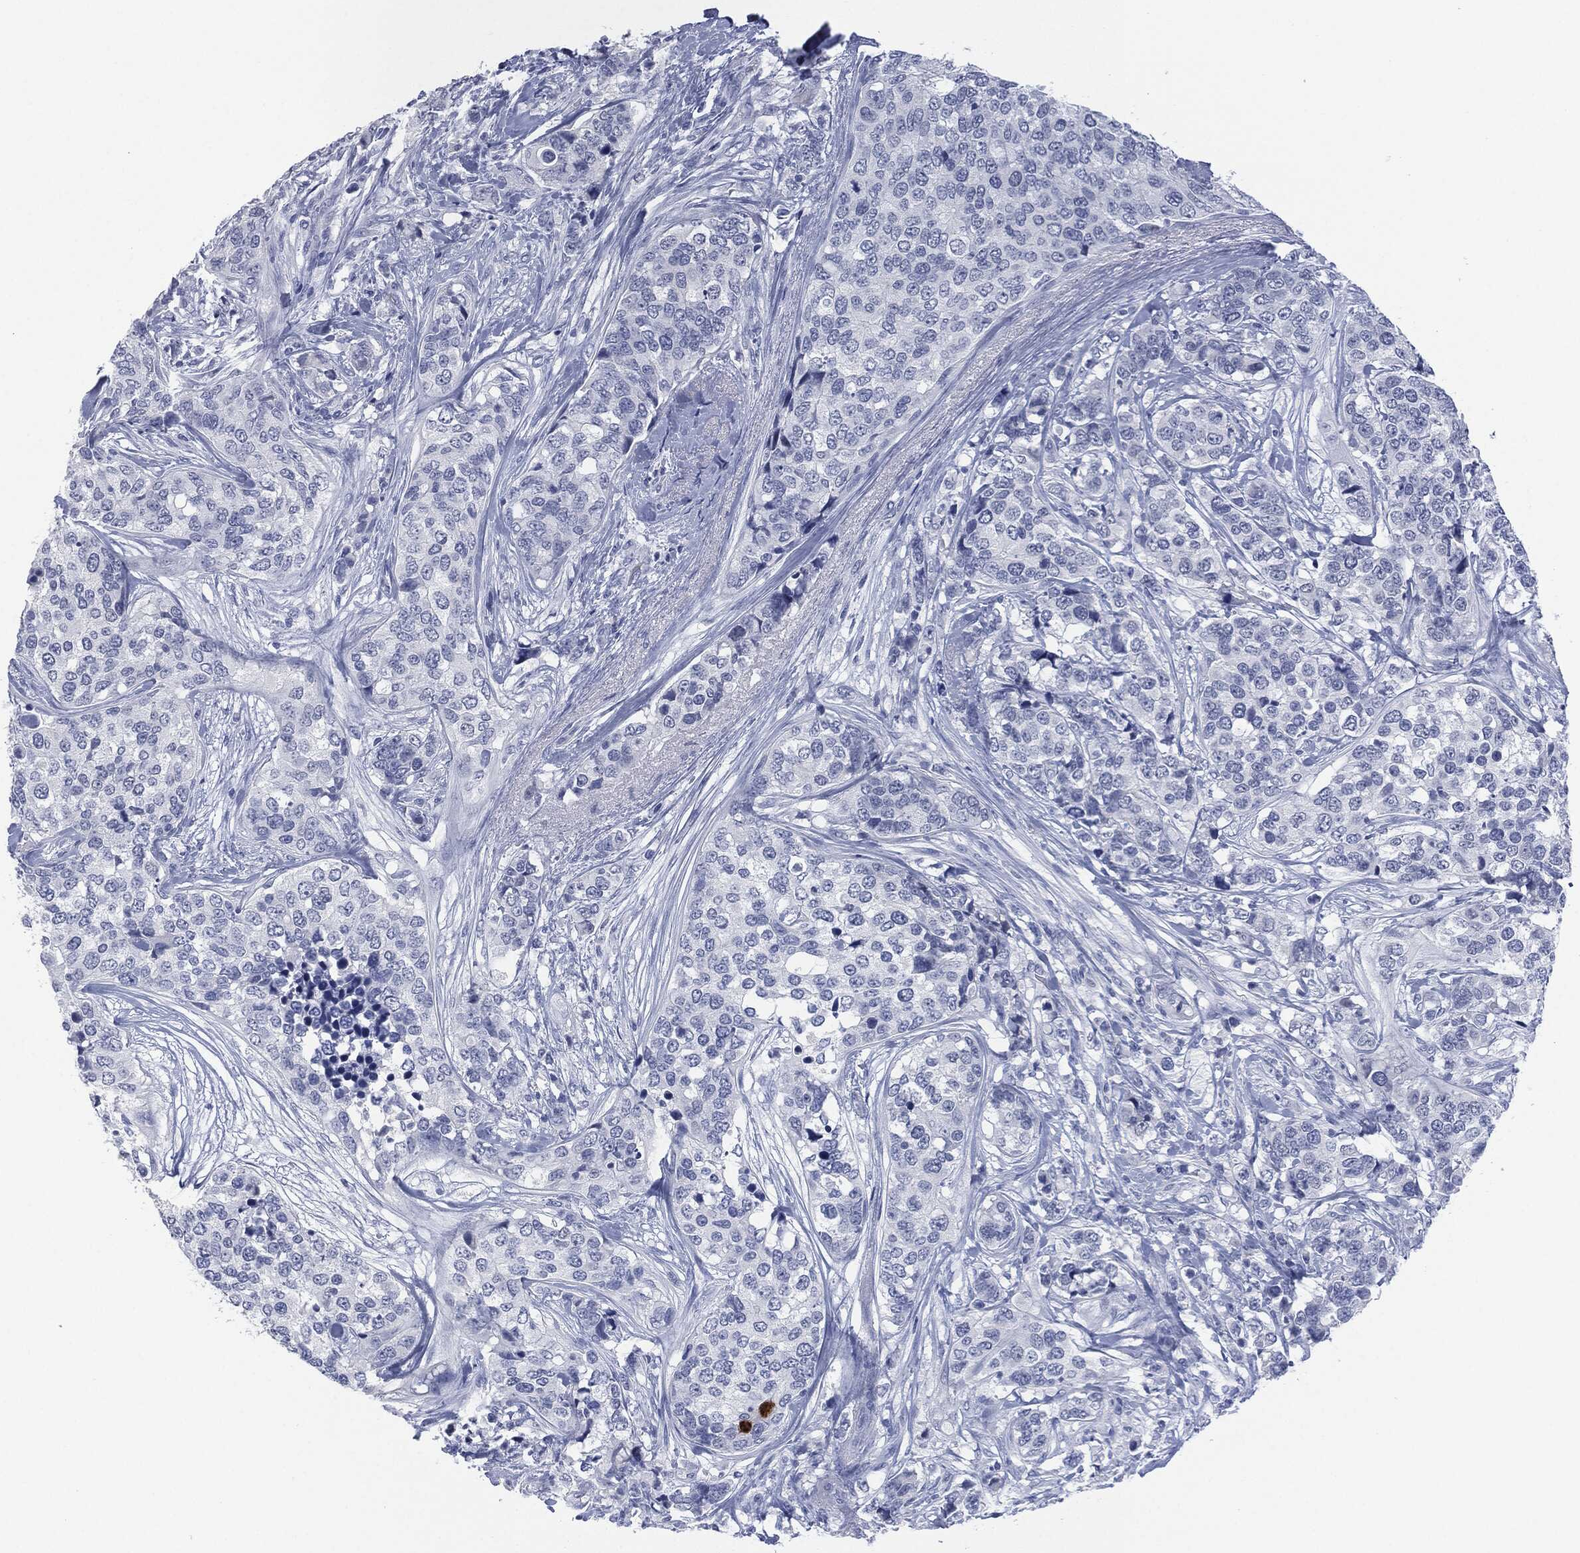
{"staining": {"intensity": "negative", "quantity": "none", "location": "none"}, "tissue": "breast cancer", "cell_type": "Tumor cells", "image_type": "cancer", "snomed": [{"axis": "morphology", "description": "Lobular carcinoma"}, {"axis": "topography", "description": "Breast"}], "caption": "Histopathology image shows no significant protein positivity in tumor cells of breast lobular carcinoma.", "gene": "MUC16", "patient": {"sex": "female", "age": 59}}